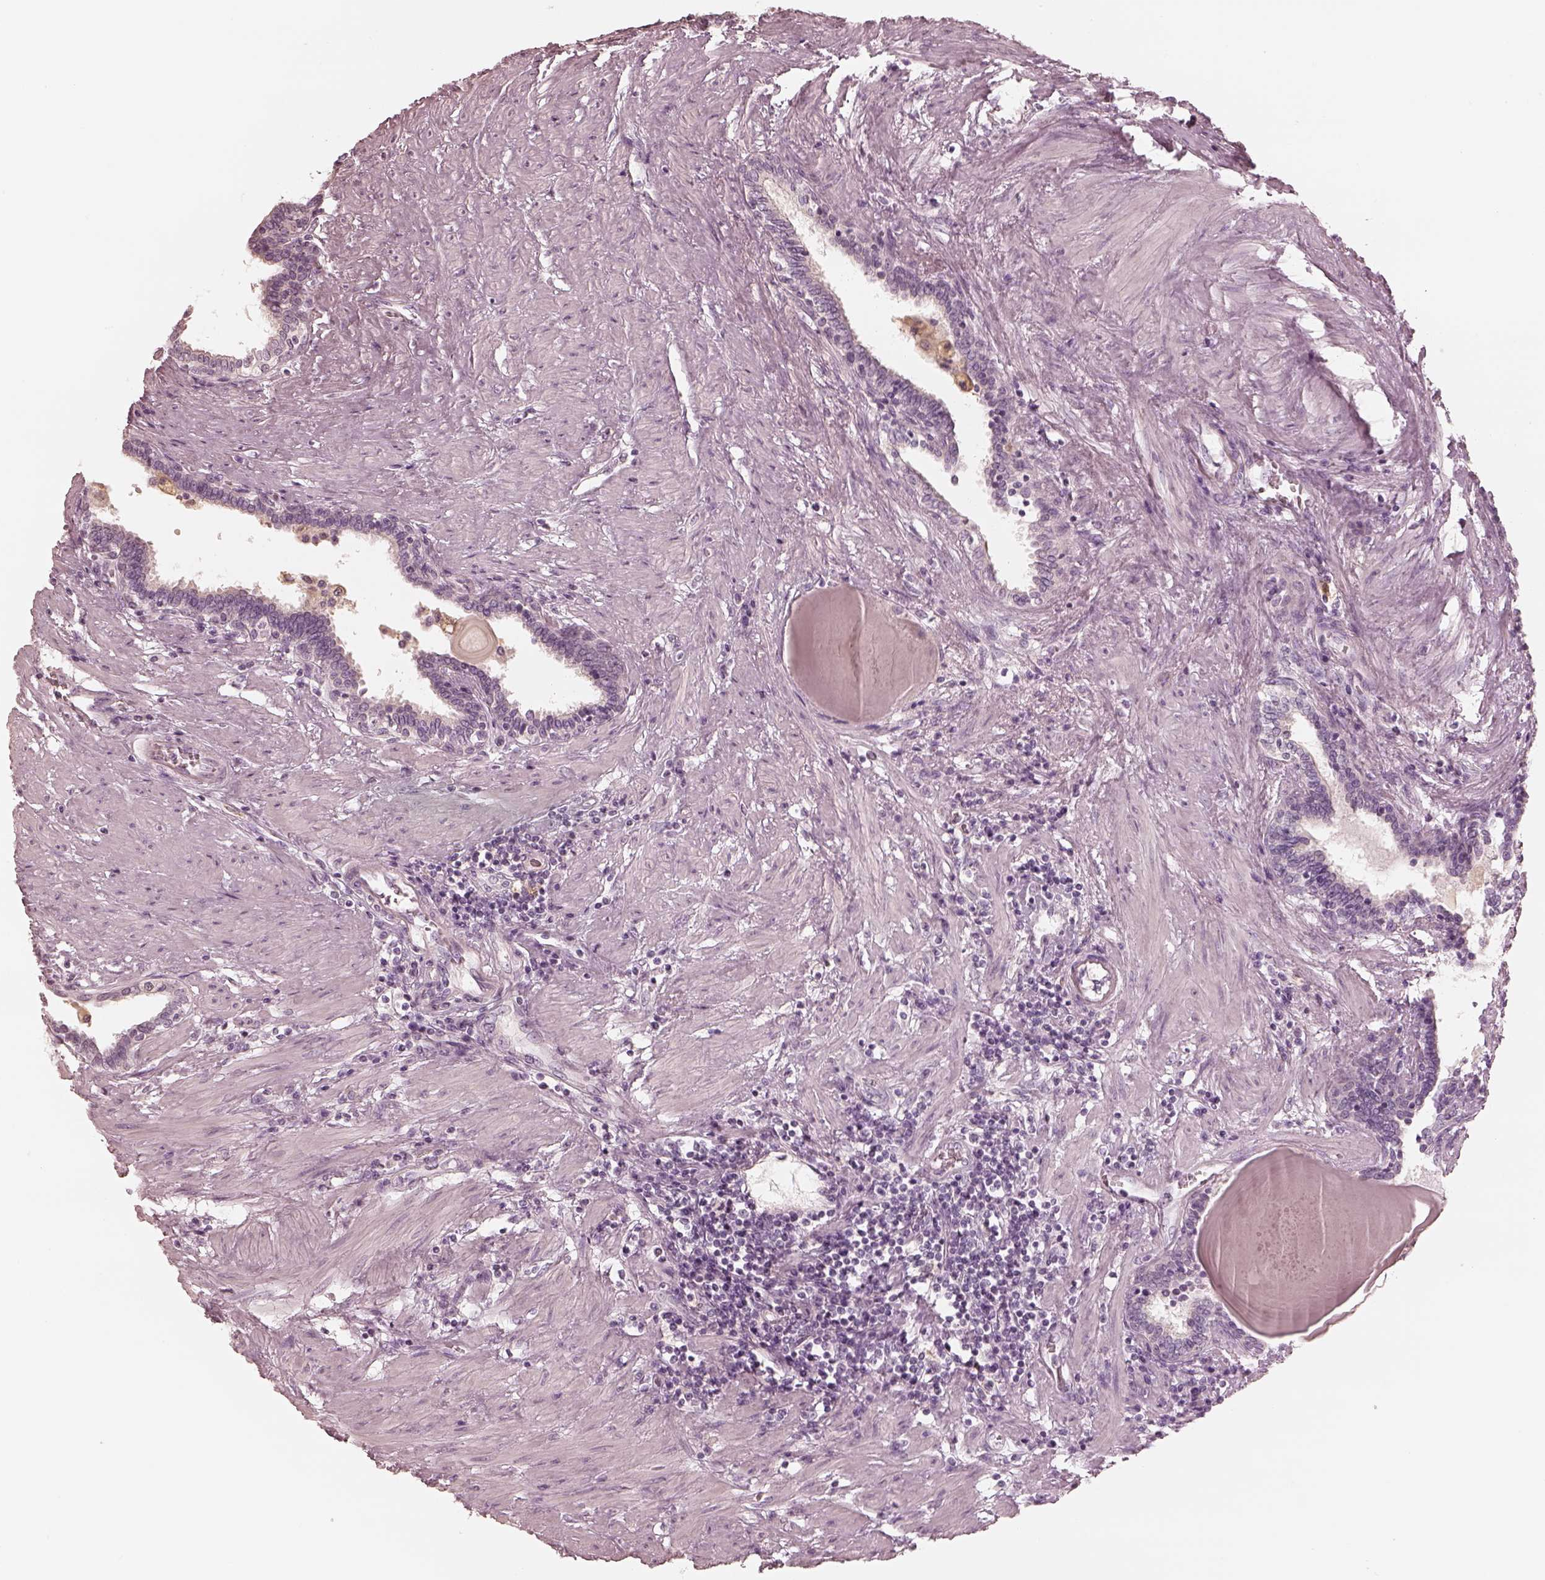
{"staining": {"intensity": "negative", "quantity": "none", "location": "none"}, "tissue": "prostate", "cell_type": "Glandular cells", "image_type": "normal", "snomed": [{"axis": "morphology", "description": "Normal tissue, NOS"}, {"axis": "topography", "description": "Prostate"}], "caption": "IHC histopathology image of unremarkable prostate: prostate stained with DAB (3,3'-diaminobenzidine) demonstrates no significant protein positivity in glandular cells. (DAB (3,3'-diaminobenzidine) IHC, high magnification).", "gene": "CALR3", "patient": {"sex": "male", "age": 55}}